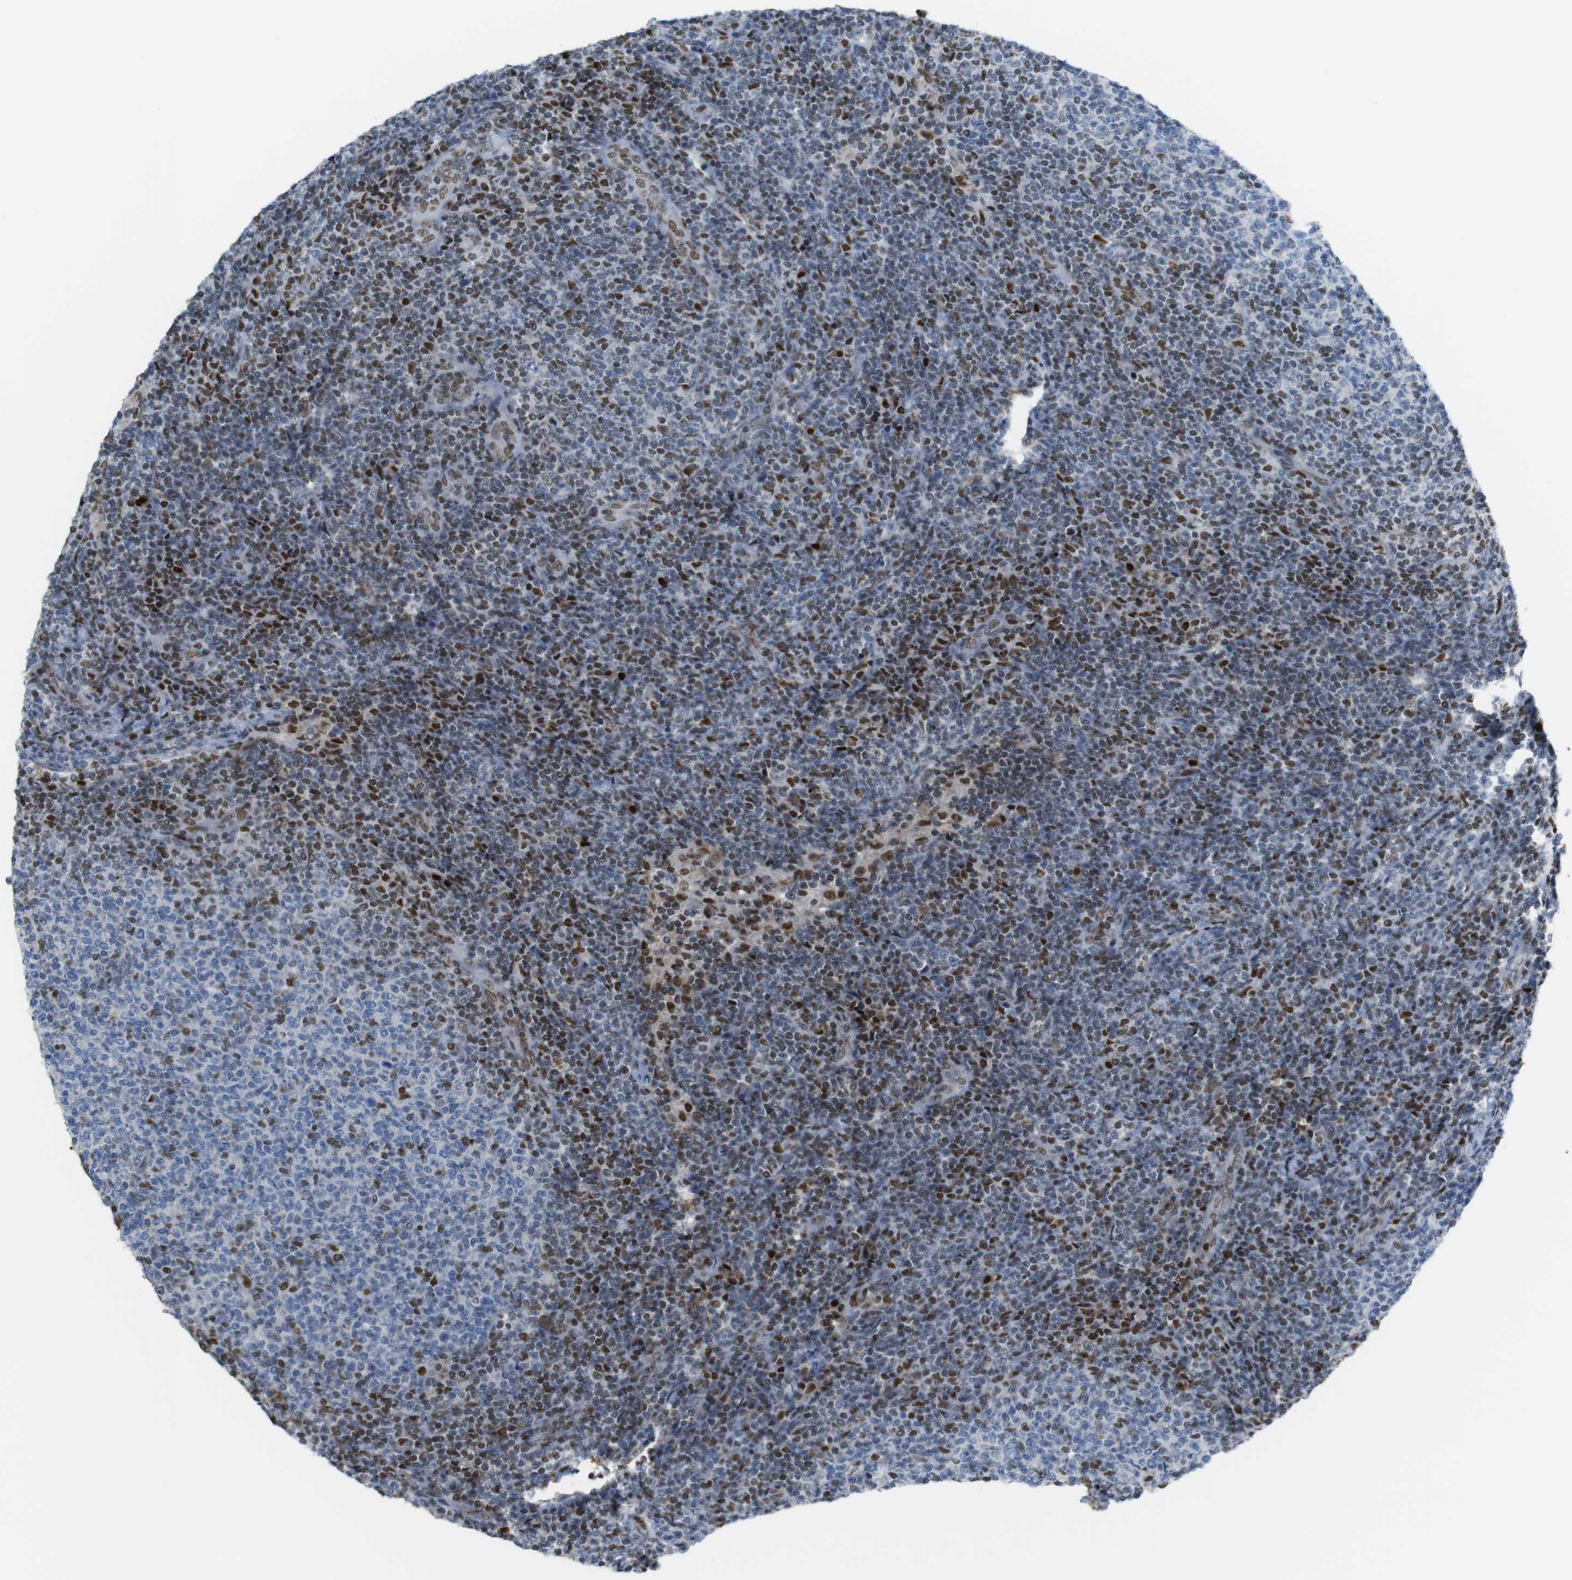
{"staining": {"intensity": "moderate", "quantity": "25%-75%", "location": "nuclear"}, "tissue": "lymphoma", "cell_type": "Tumor cells", "image_type": "cancer", "snomed": [{"axis": "morphology", "description": "Malignant lymphoma, non-Hodgkin's type, Low grade"}, {"axis": "topography", "description": "Lymph node"}], "caption": "A brown stain highlights moderate nuclear positivity of a protein in human low-grade malignant lymphoma, non-Hodgkin's type tumor cells.", "gene": "SUB1", "patient": {"sex": "male", "age": 66}}